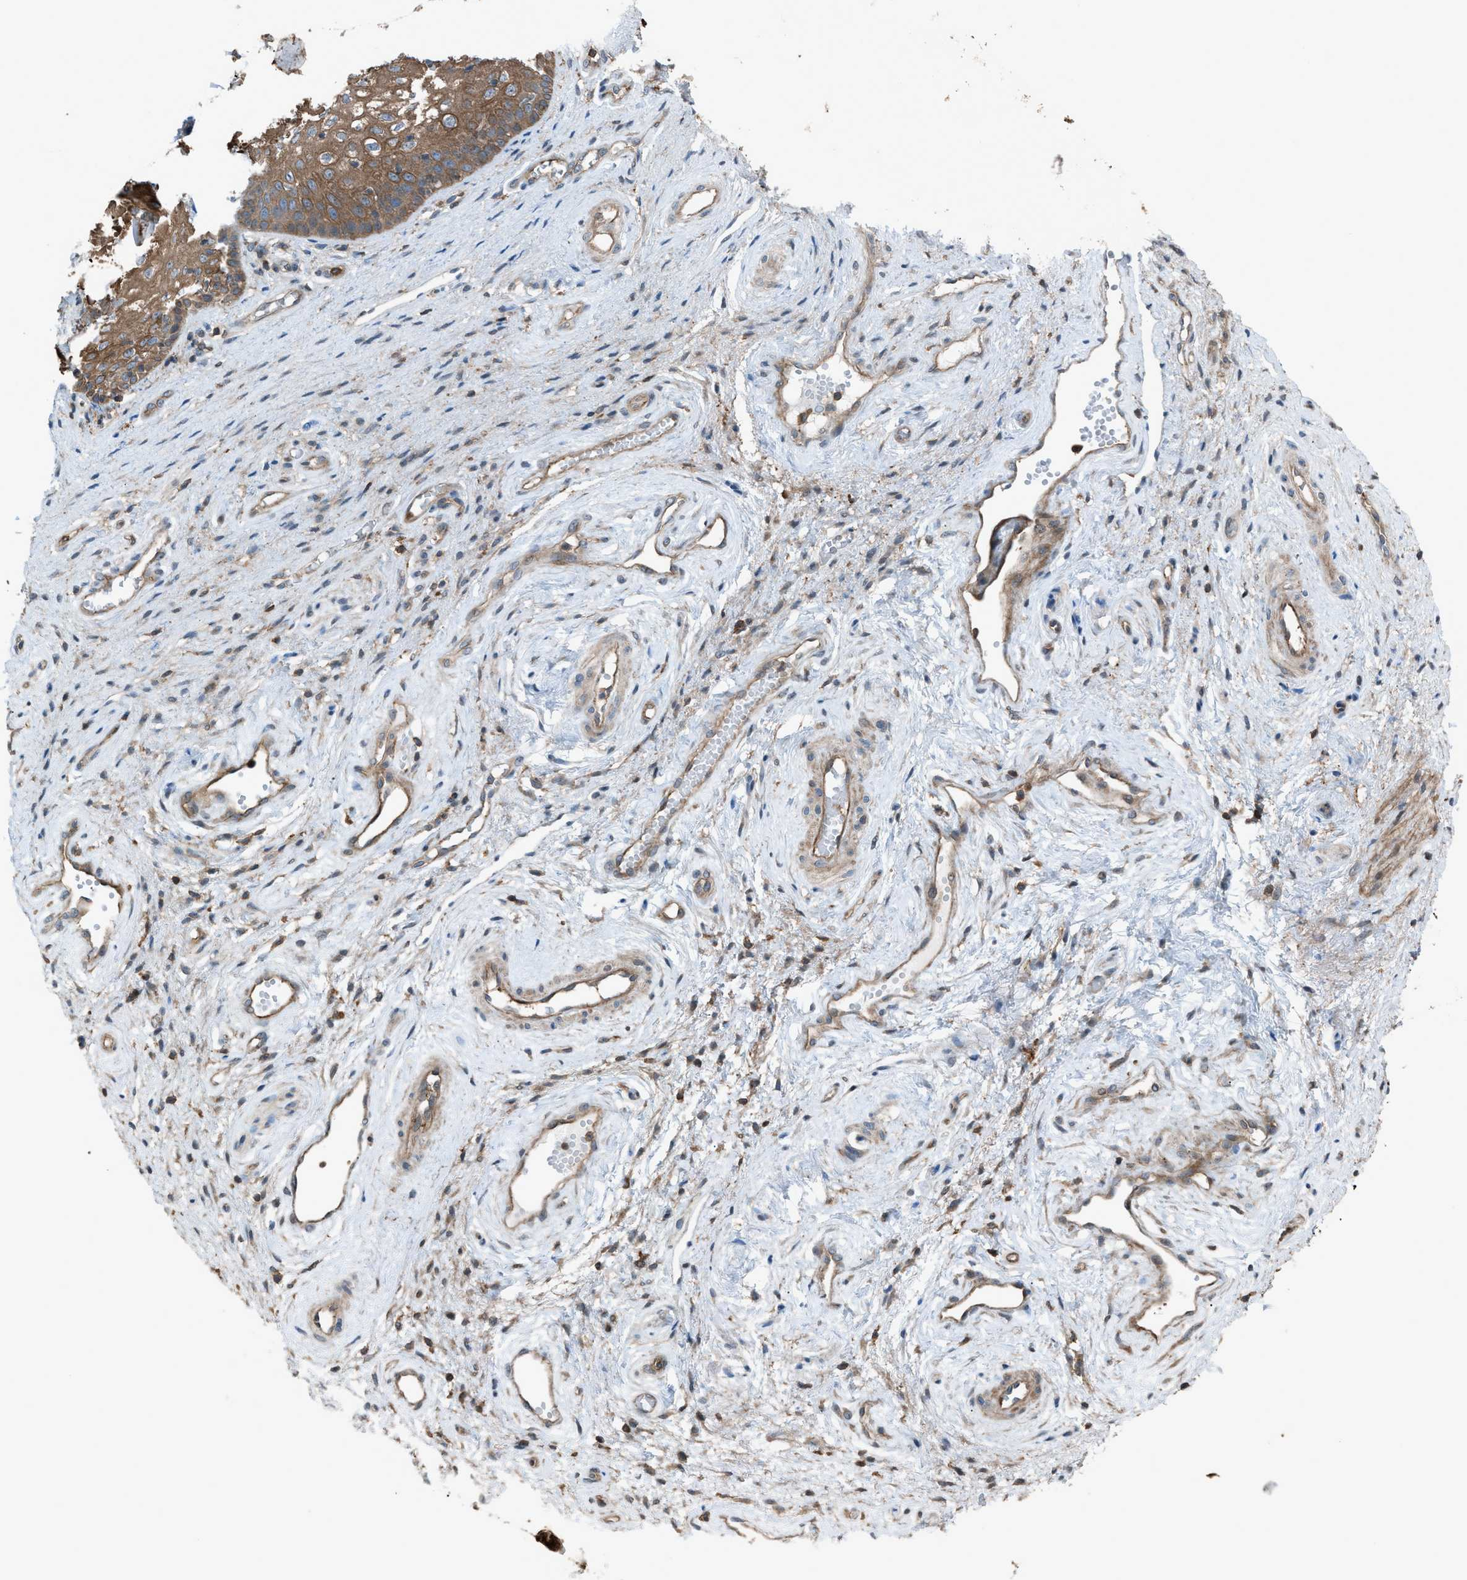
{"staining": {"intensity": "moderate", "quantity": ">75%", "location": "cytoplasmic/membranous"}, "tissue": "vagina", "cell_type": "Squamous epithelial cells", "image_type": "normal", "snomed": [{"axis": "morphology", "description": "Normal tissue, NOS"}, {"axis": "topography", "description": "Vagina"}], "caption": "This is an image of immunohistochemistry staining of benign vagina, which shows moderate staining in the cytoplasmic/membranous of squamous epithelial cells.", "gene": "DYRK1A", "patient": {"sex": "female", "age": 34}}